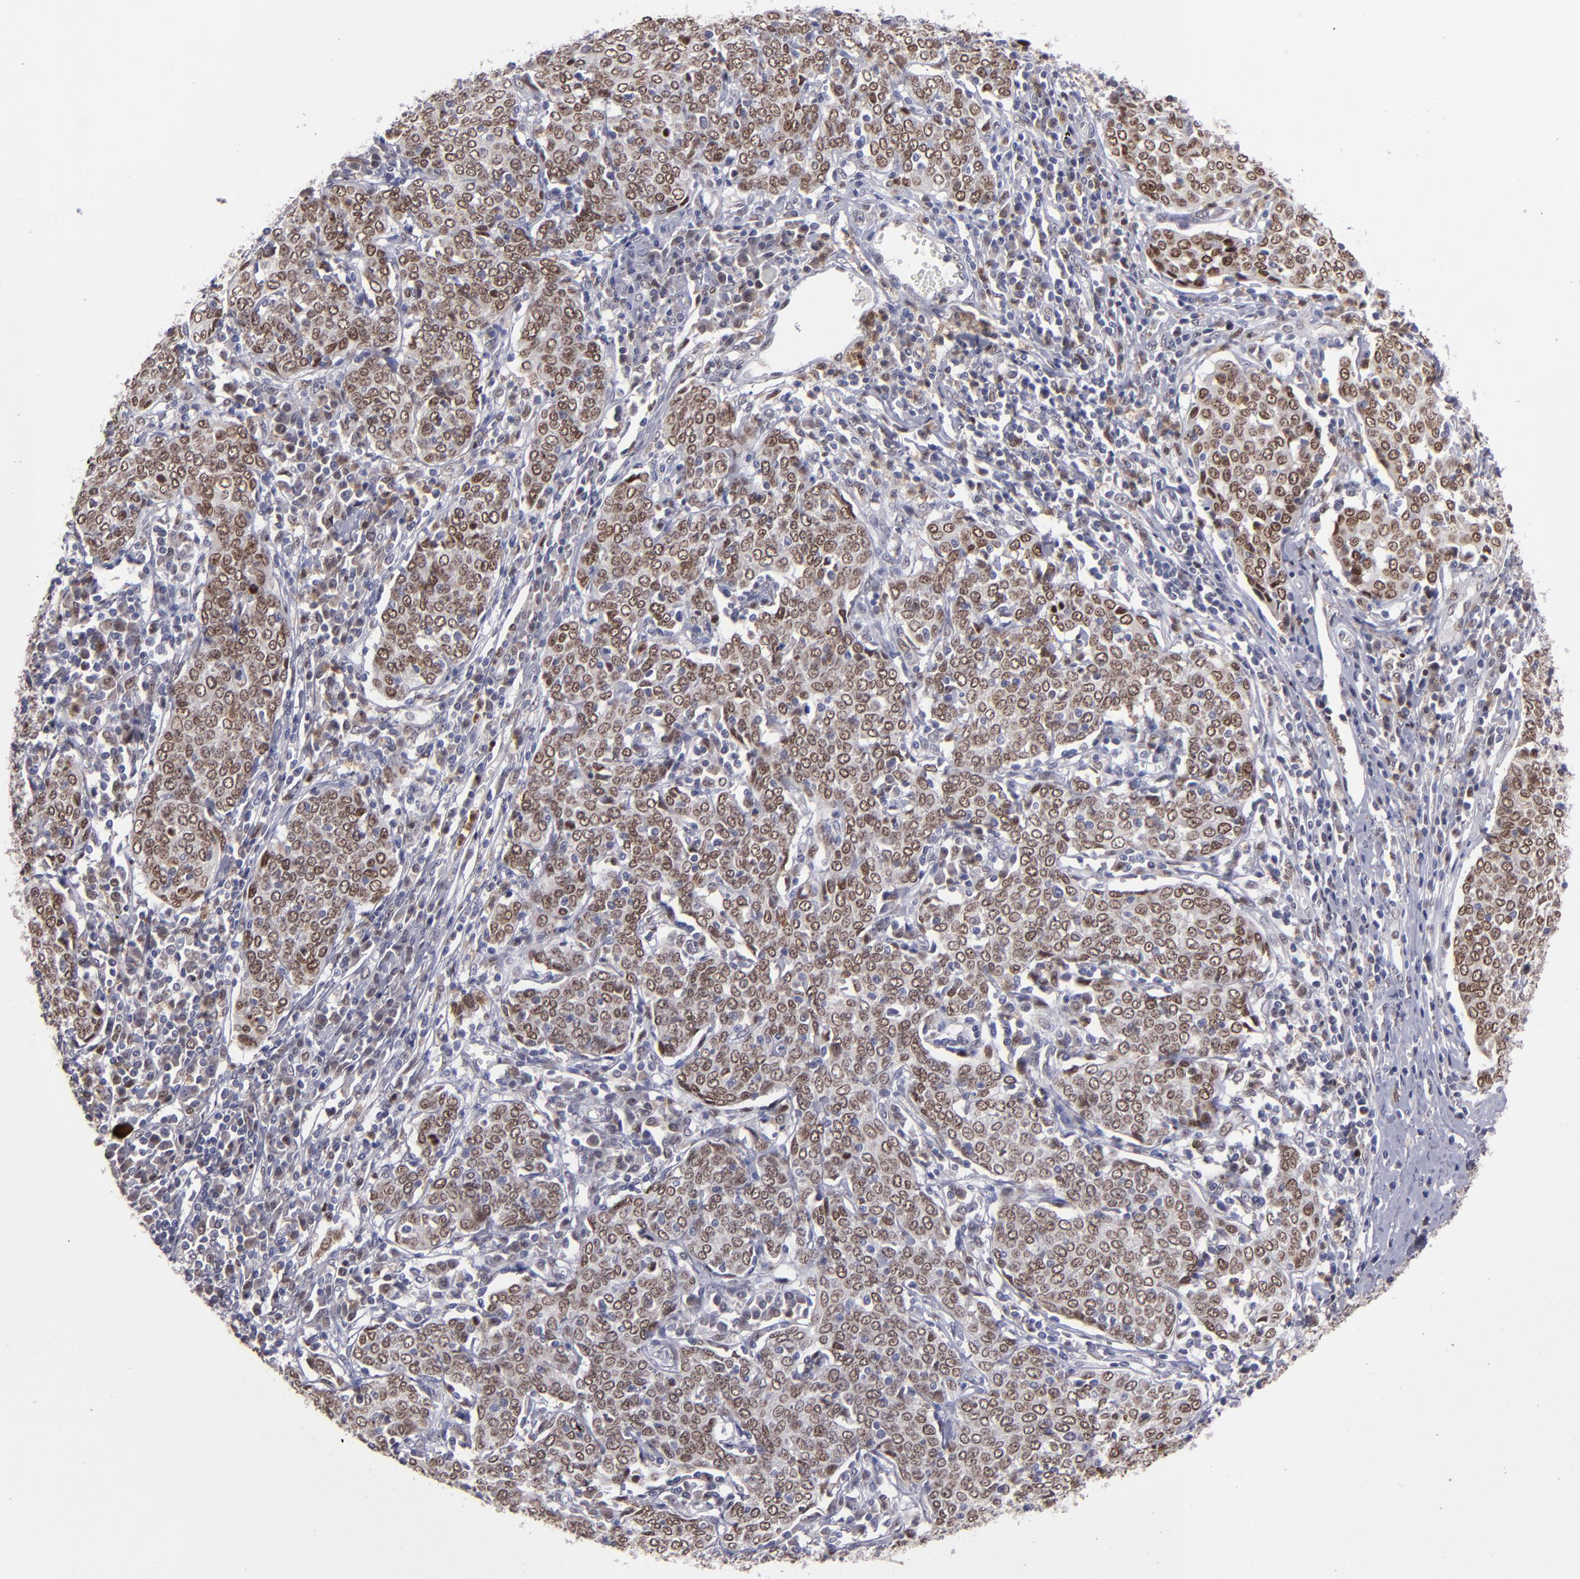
{"staining": {"intensity": "strong", "quantity": ">75%", "location": "nuclear"}, "tissue": "cervical cancer", "cell_type": "Tumor cells", "image_type": "cancer", "snomed": [{"axis": "morphology", "description": "Squamous cell carcinoma, NOS"}, {"axis": "topography", "description": "Cervix"}], "caption": "High-magnification brightfield microscopy of cervical cancer stained with DAB (brown) and counterstained with hematoxylin (blue). tumor cells exhibit strong nuclear expression is identified in approximately>75% of cells. (brown staining indicates protein expression, while blue staining denotes nuclei).", "gene": "RREB1", "patient": {"sex": "female", "age": 40}}